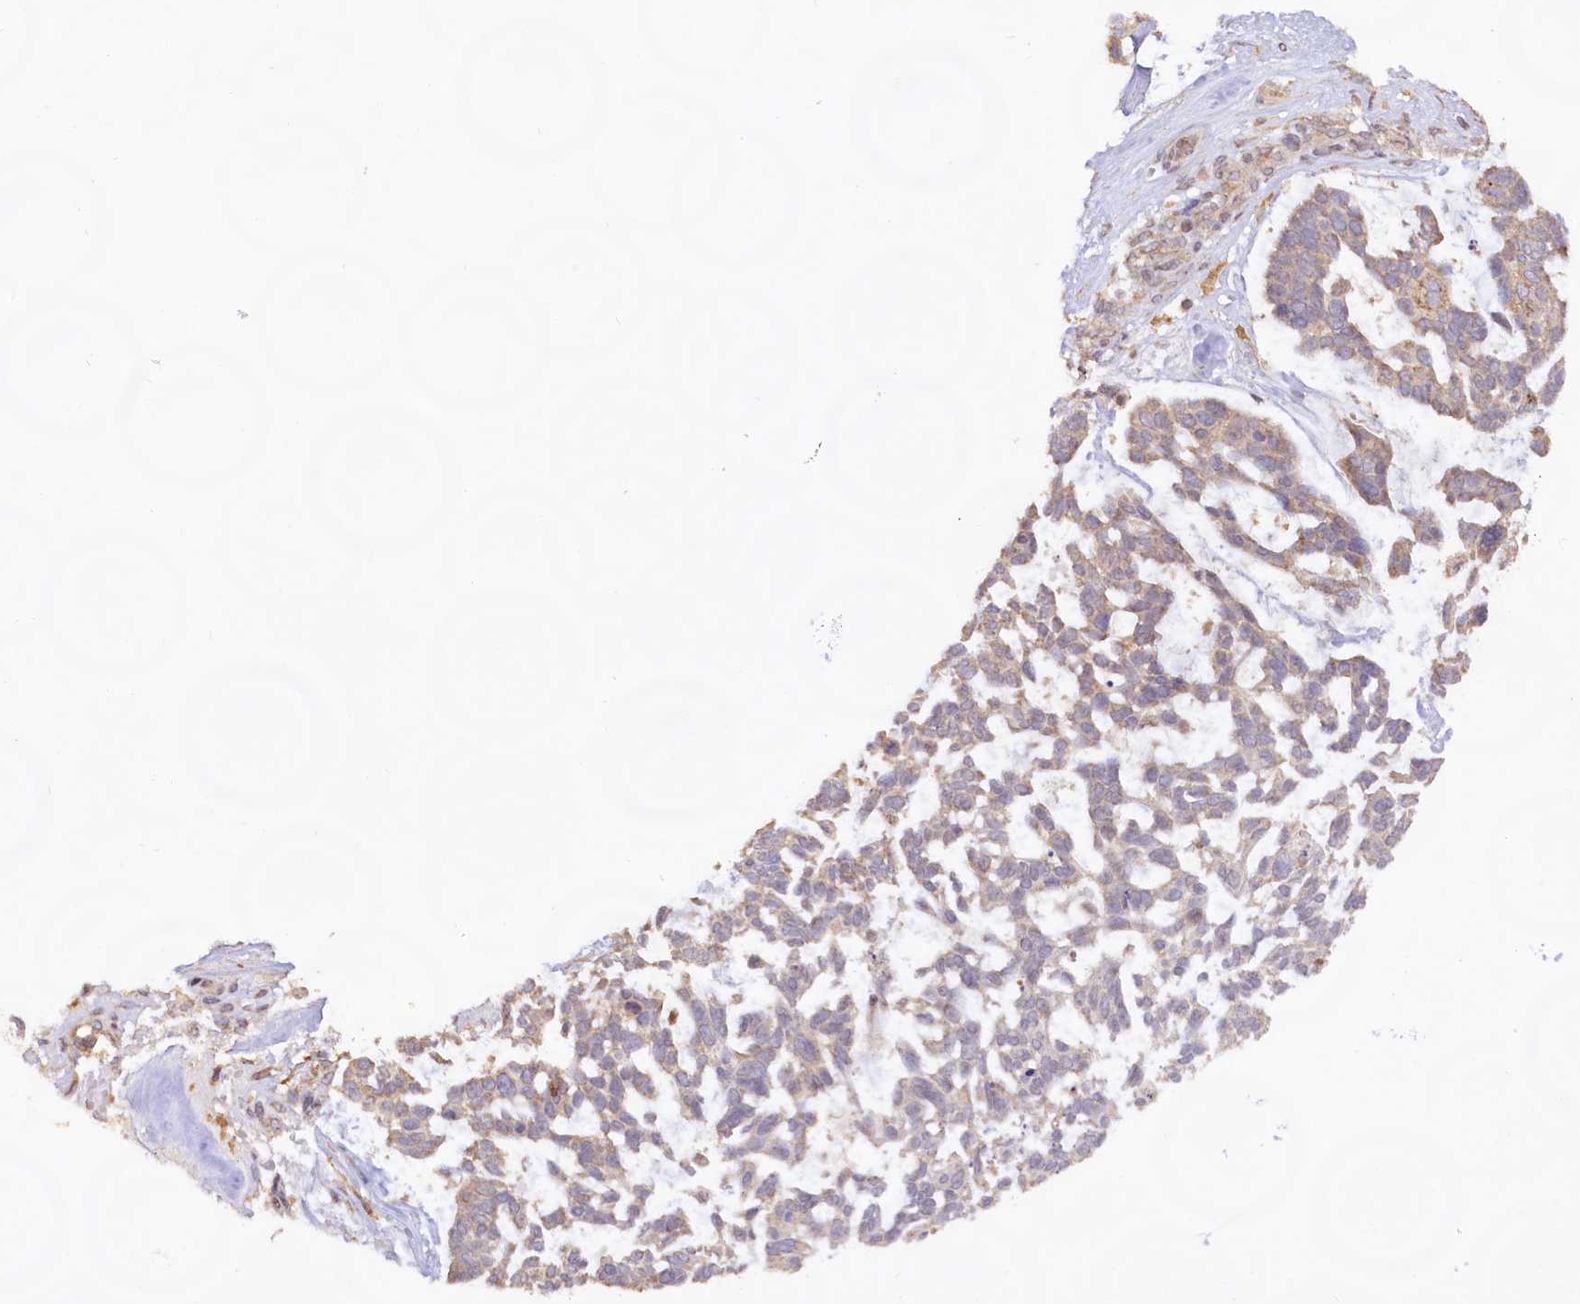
{"staining": {"intensity": "weak", "quantity": "<25%", "location": "nuclear"}, "tissue": "skin cancer", "cell_type": "Tumor cells", "image_type": "cancer", "snomed": [{"axis": "morphology", "description": "Basal cell carcinoma"}, {"axis": "topography", "description": "Skin"}], "caption": "Tumor cells show no significant protein staining in basal cell carcinoma (skin).", "gene": "RRP8", "patient": {"sex": "male", "age": 88}}